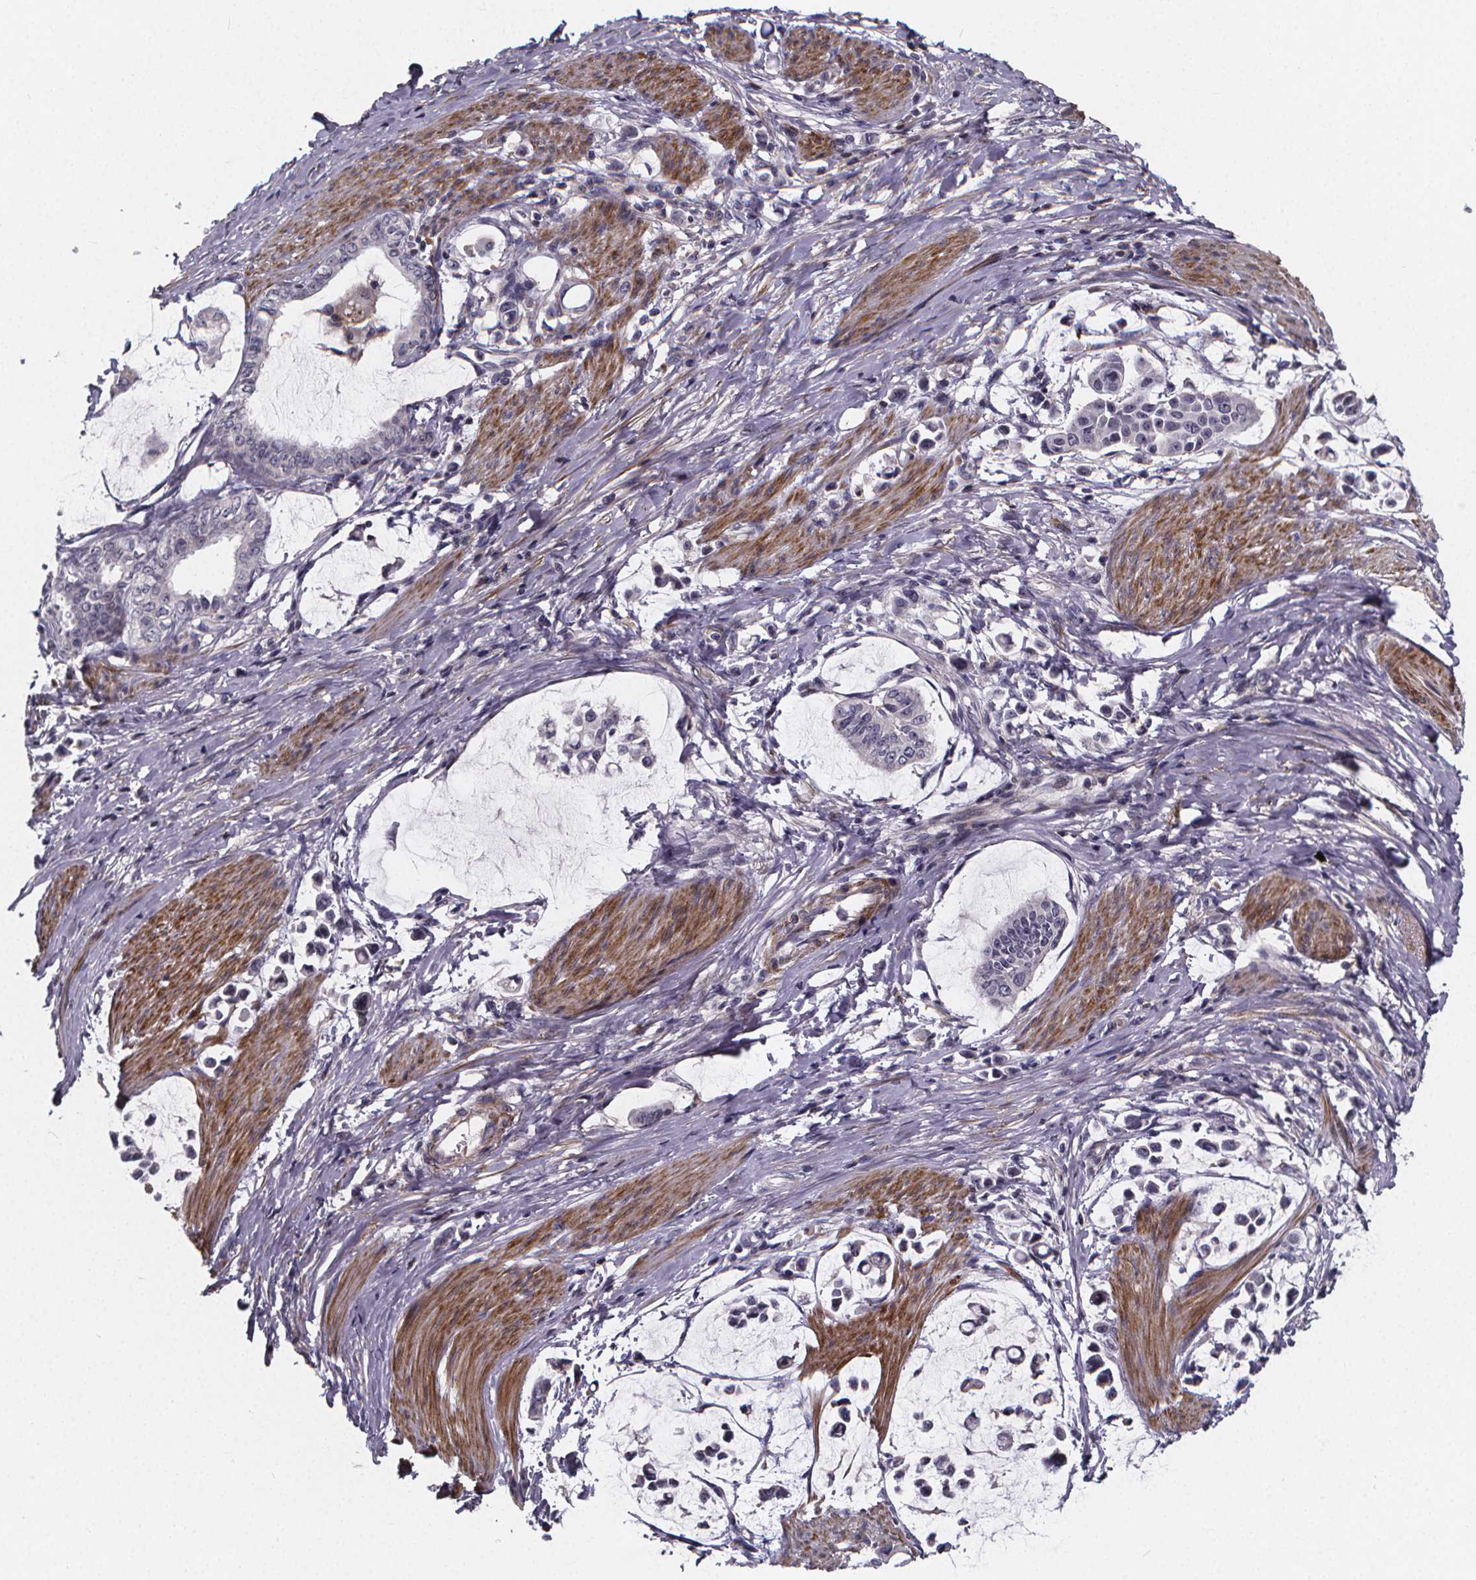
{"staining": {"intensity": "negative", "quantity": "none", "location": "none"}, "tissue": "stomach cancer", "cell_type": "Tumor cells", "image_type": "cancer", "snomed": [{"axis": "morphology", "description": "Adenocarcinoma, NOS"}, {"axis": "topography", "description": "Stomach"}], "caption": "Stomach adenocarcinoma stained for a protein using IHC shows no expression tumor cells.", "gene": "FBXW2", "patient": {"sex": "male", "age": 82}}